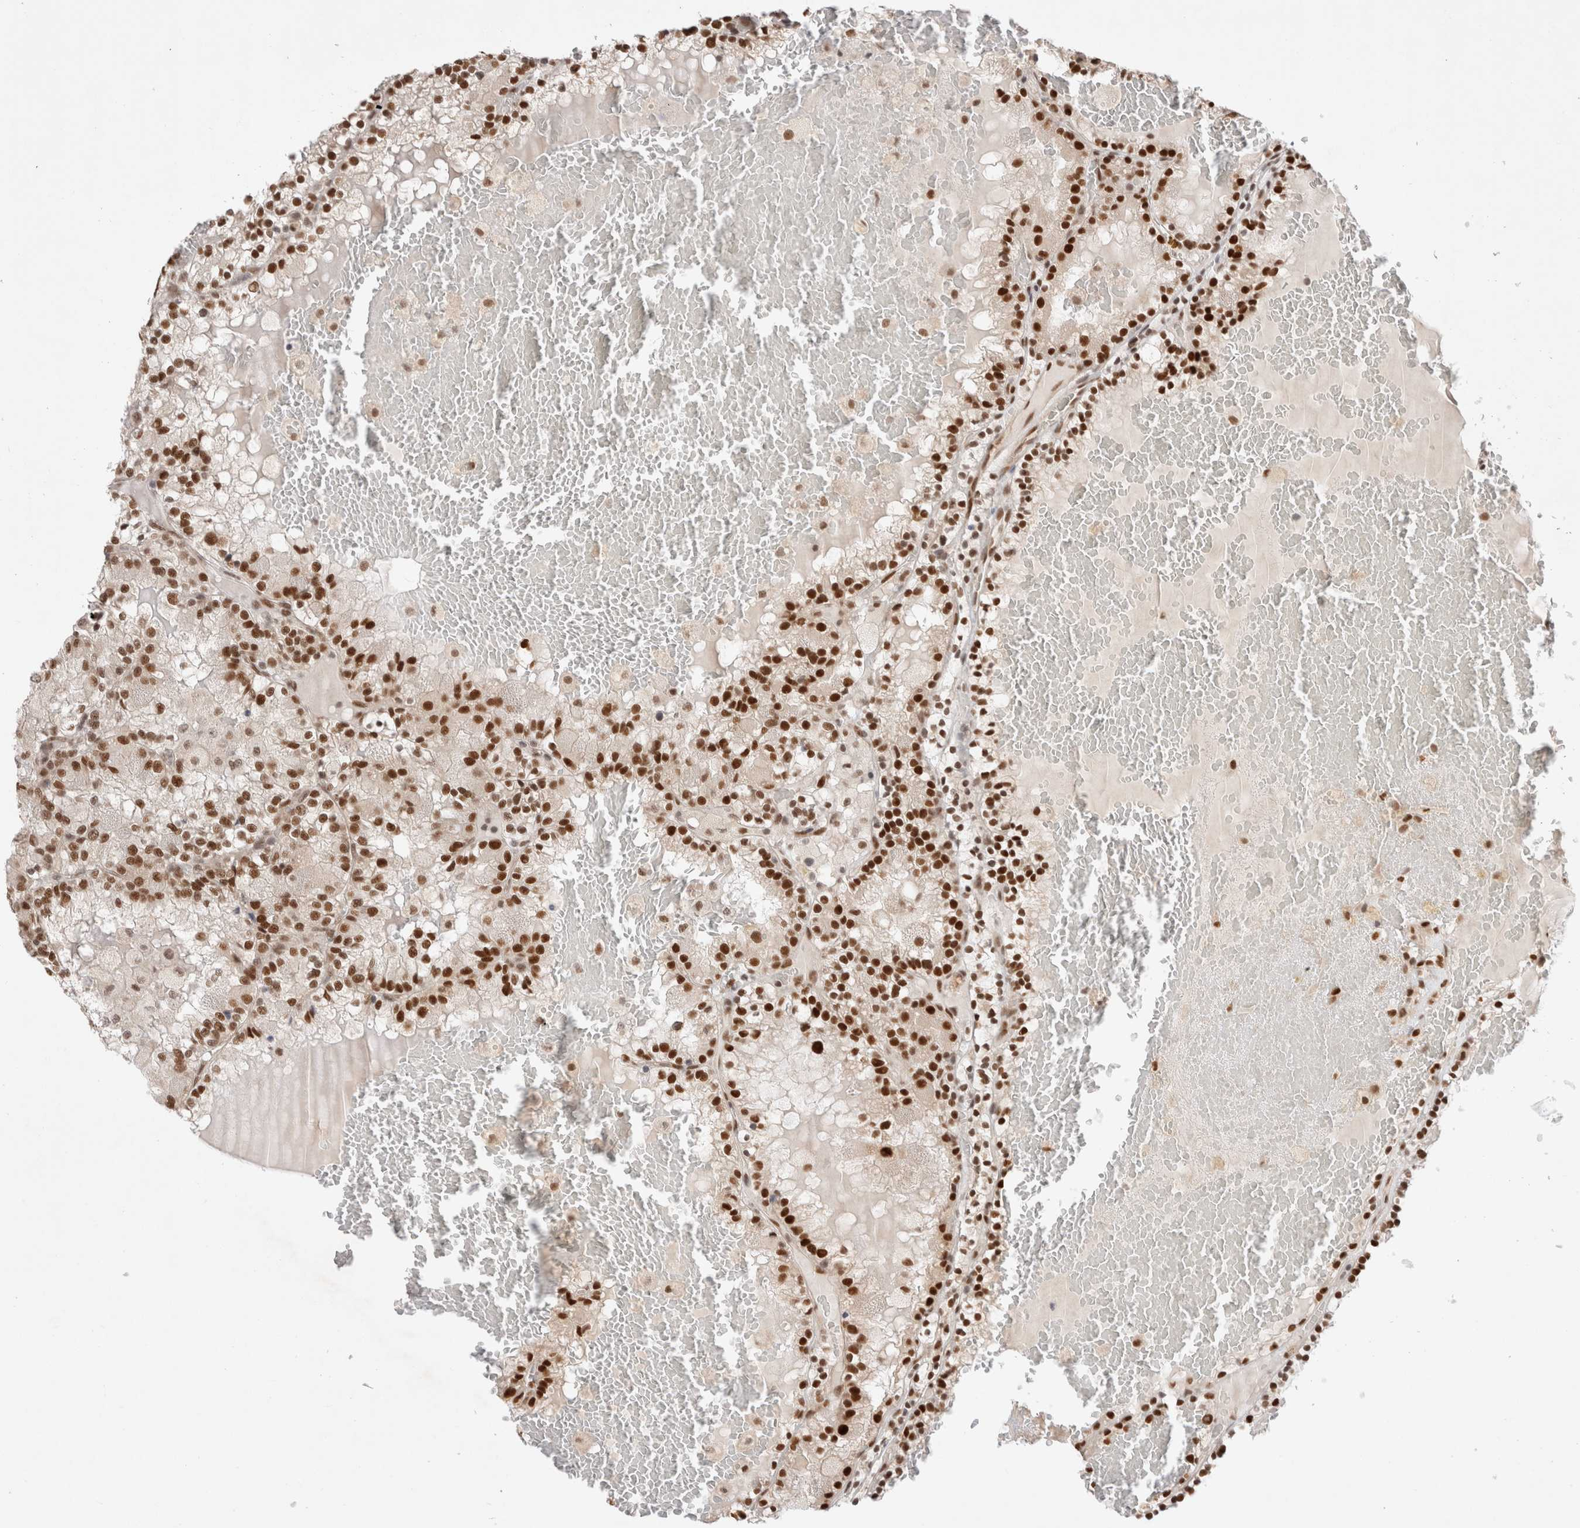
{"staining": {"intensity": "strong", "quantity": ">75%", "location": "nuclear"}, "tissue": "renal cancer", "cell_type": "Tumor cells", "image_type": "cancer", "snomed": [{"axis": "morphology", "description": "Adenocarcinoma, NOS"}, {"axis": "topography", "description": "Kidney"}], "caption": "A brown stain labels strong nuclear positivity of a protein in adenocarcinoma (renal) tumor cells. (Stains: DAB in brown, nuclei in blue, Microscopy: brightfield microscopy at high magnification).", "gene": "GTF2I", "patient": {"sex": "female", "age": 56}}